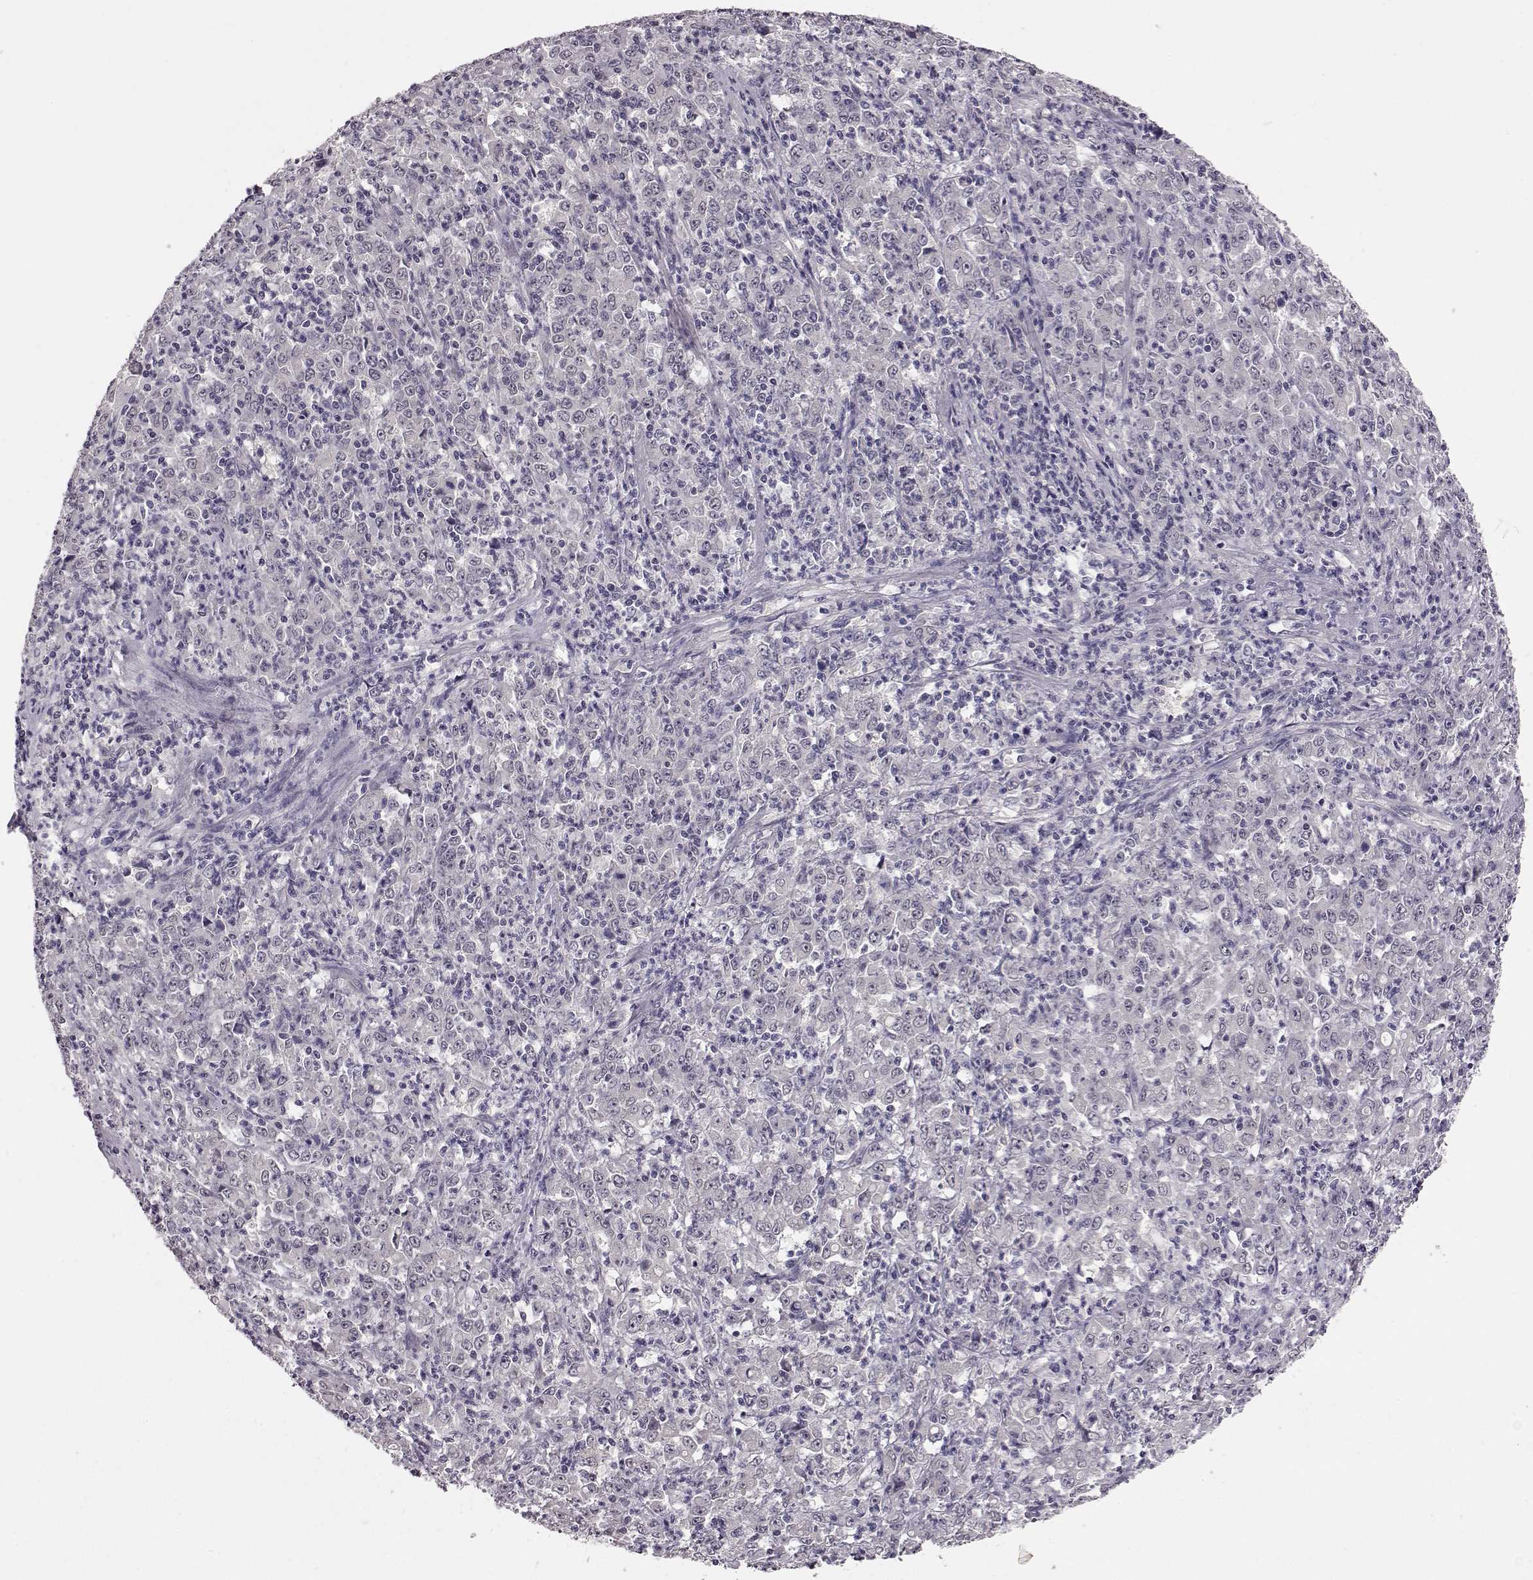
{"staining": {"intensity": "negative", "quantity": "none", "location": "none"}, "tissue": "stomach cancer", "cell_type": "Tumor cells", "image_type": "cancer", "snomed": [{"axis": "morphology", "description": "Adenocarcinoma, NOS"}, {"axis": "topography", "description": "Stomach, lower"}], "caption": "Human stomach cancer stained for a protein using immunohistochemistry (IHC) demonstrates no staining in tumor cells.", "gene": "C10orf62", "patient": {"sex": "female", "age": 71}}